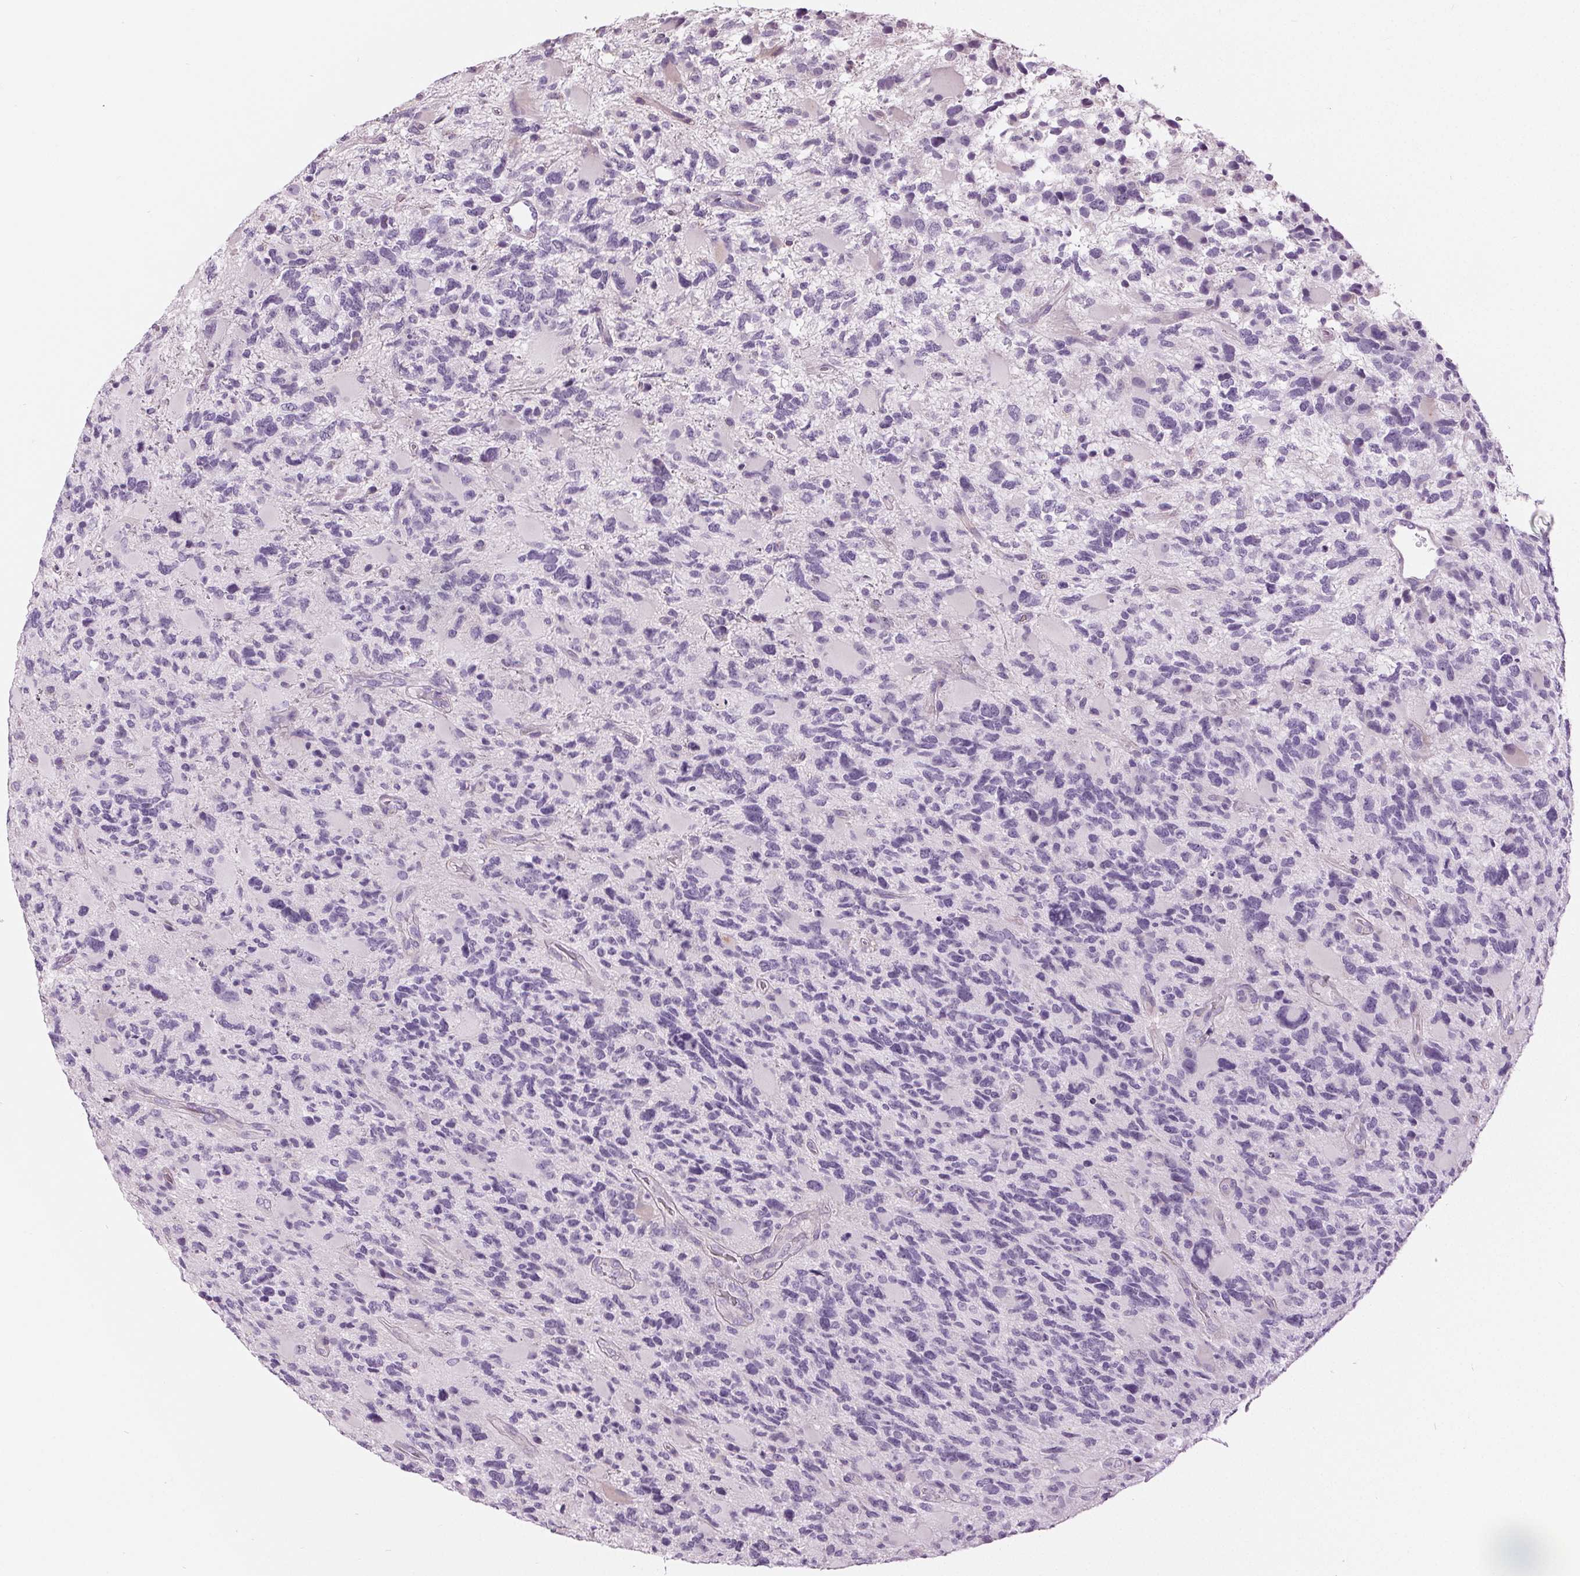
{"staining": {"intensity": "negative", "quantity": "none", "location": "none"}, "tissue": "glioma", "cell_type": "Tumor cells", "image_type": "cancer", "snomed": [{"axis": "morphology", "description": "Glioma, malignant, High grade"}, {"axis": "topography", "description": "Brain"}], "caption": "Protein analysis of high-grade glioma (malignant) shows no significant staining in tumor cells.", "gene": "MISP", "patient": {"sex": "female", "age": 71}}